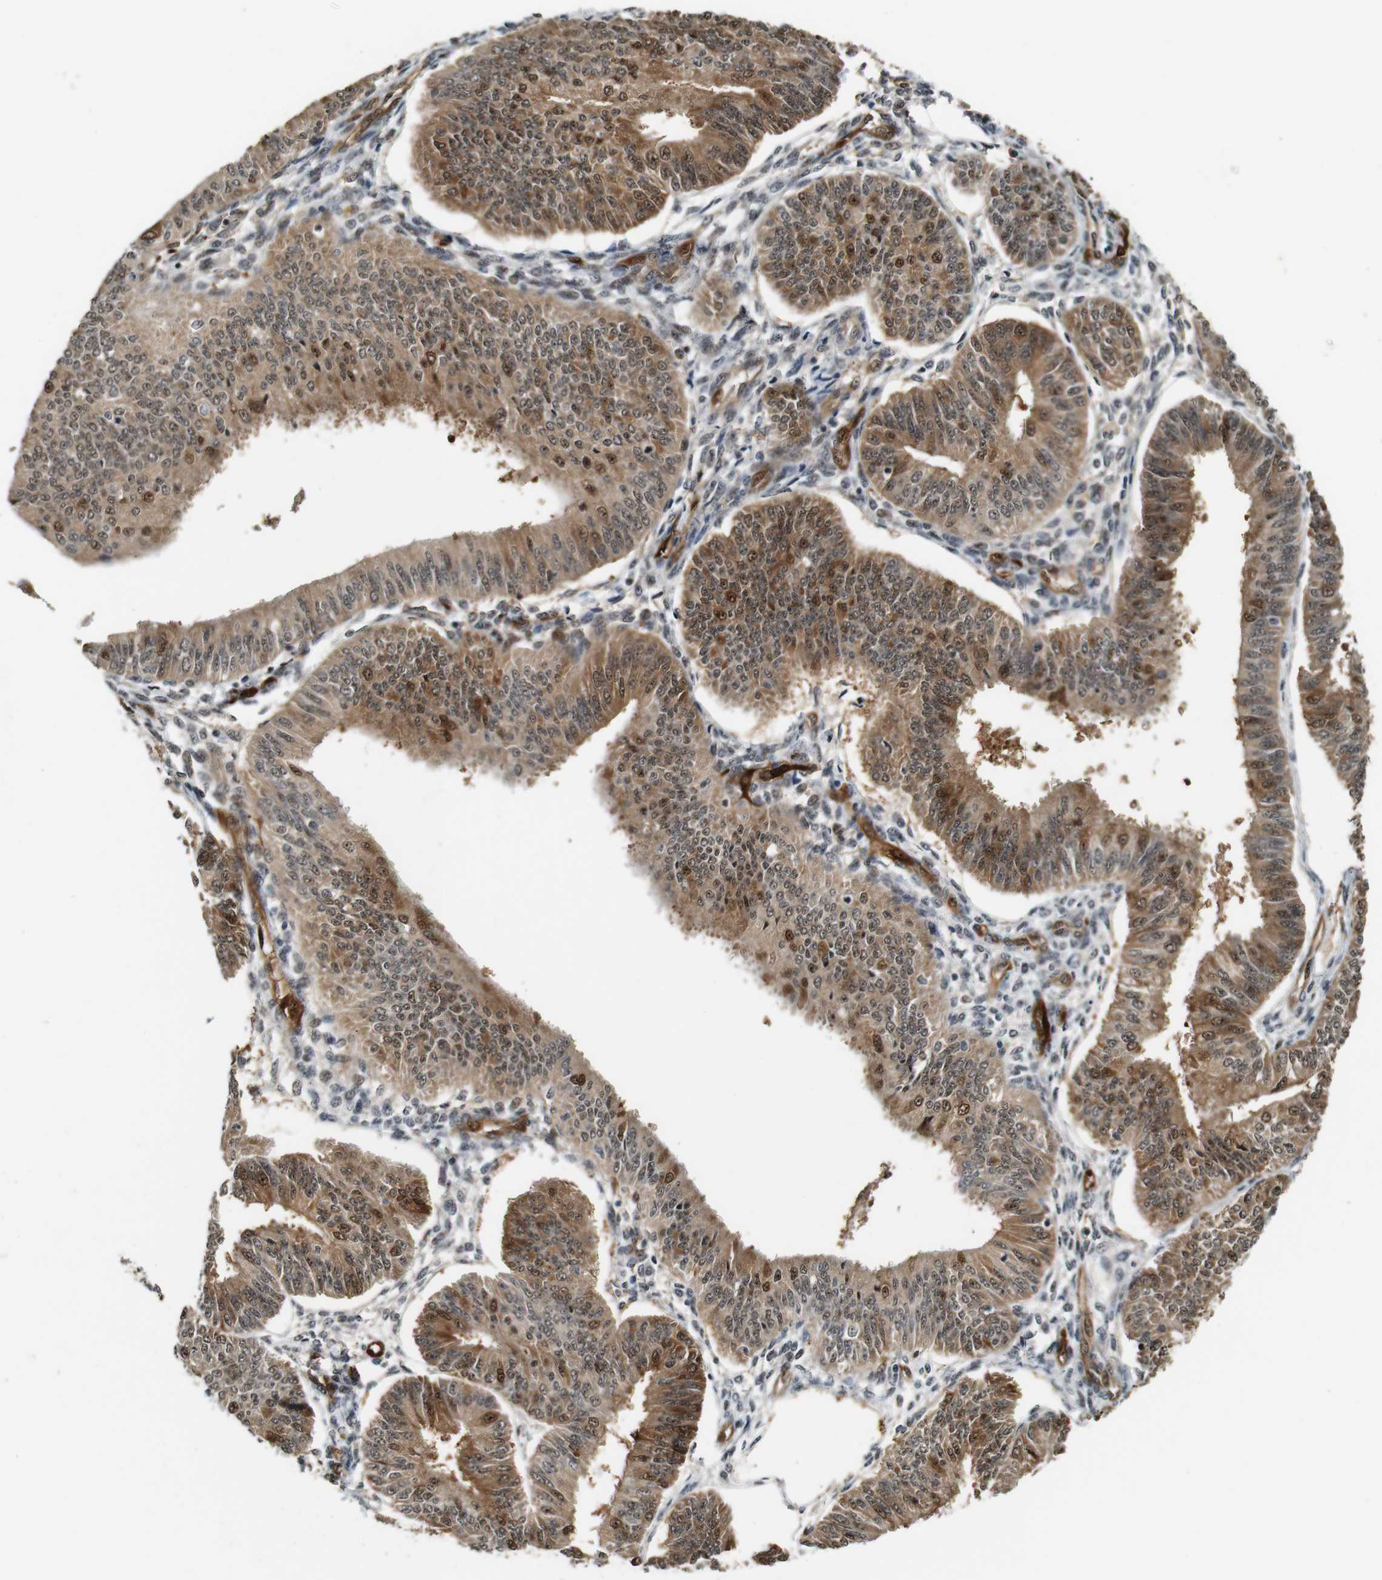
{"staining": {"intensity": "moderate", "quantity": ">75%", "location": "cytoplasmic/membranous,nuclear"}, "tissue": "endometrial cancer", "cell_type": "Tumor cells", "image_type": "cancer", "snomed": [{"axis": "morphology", "description": "Adenocarcinoma, NOS"}, {"axis": "topography", "description": "Endometrium"}], "caption": "Protein expression analysis of adenocarcinoma (endometrial) demonstrates moderate cytoplasmic/membranous and nuclear expression in about >75% of tumor cells. The protein of interest is shown in brown color, while the nuclei are stained blue.", "gene": "LXN", "patient": {"sex": "female", "age": 58}}